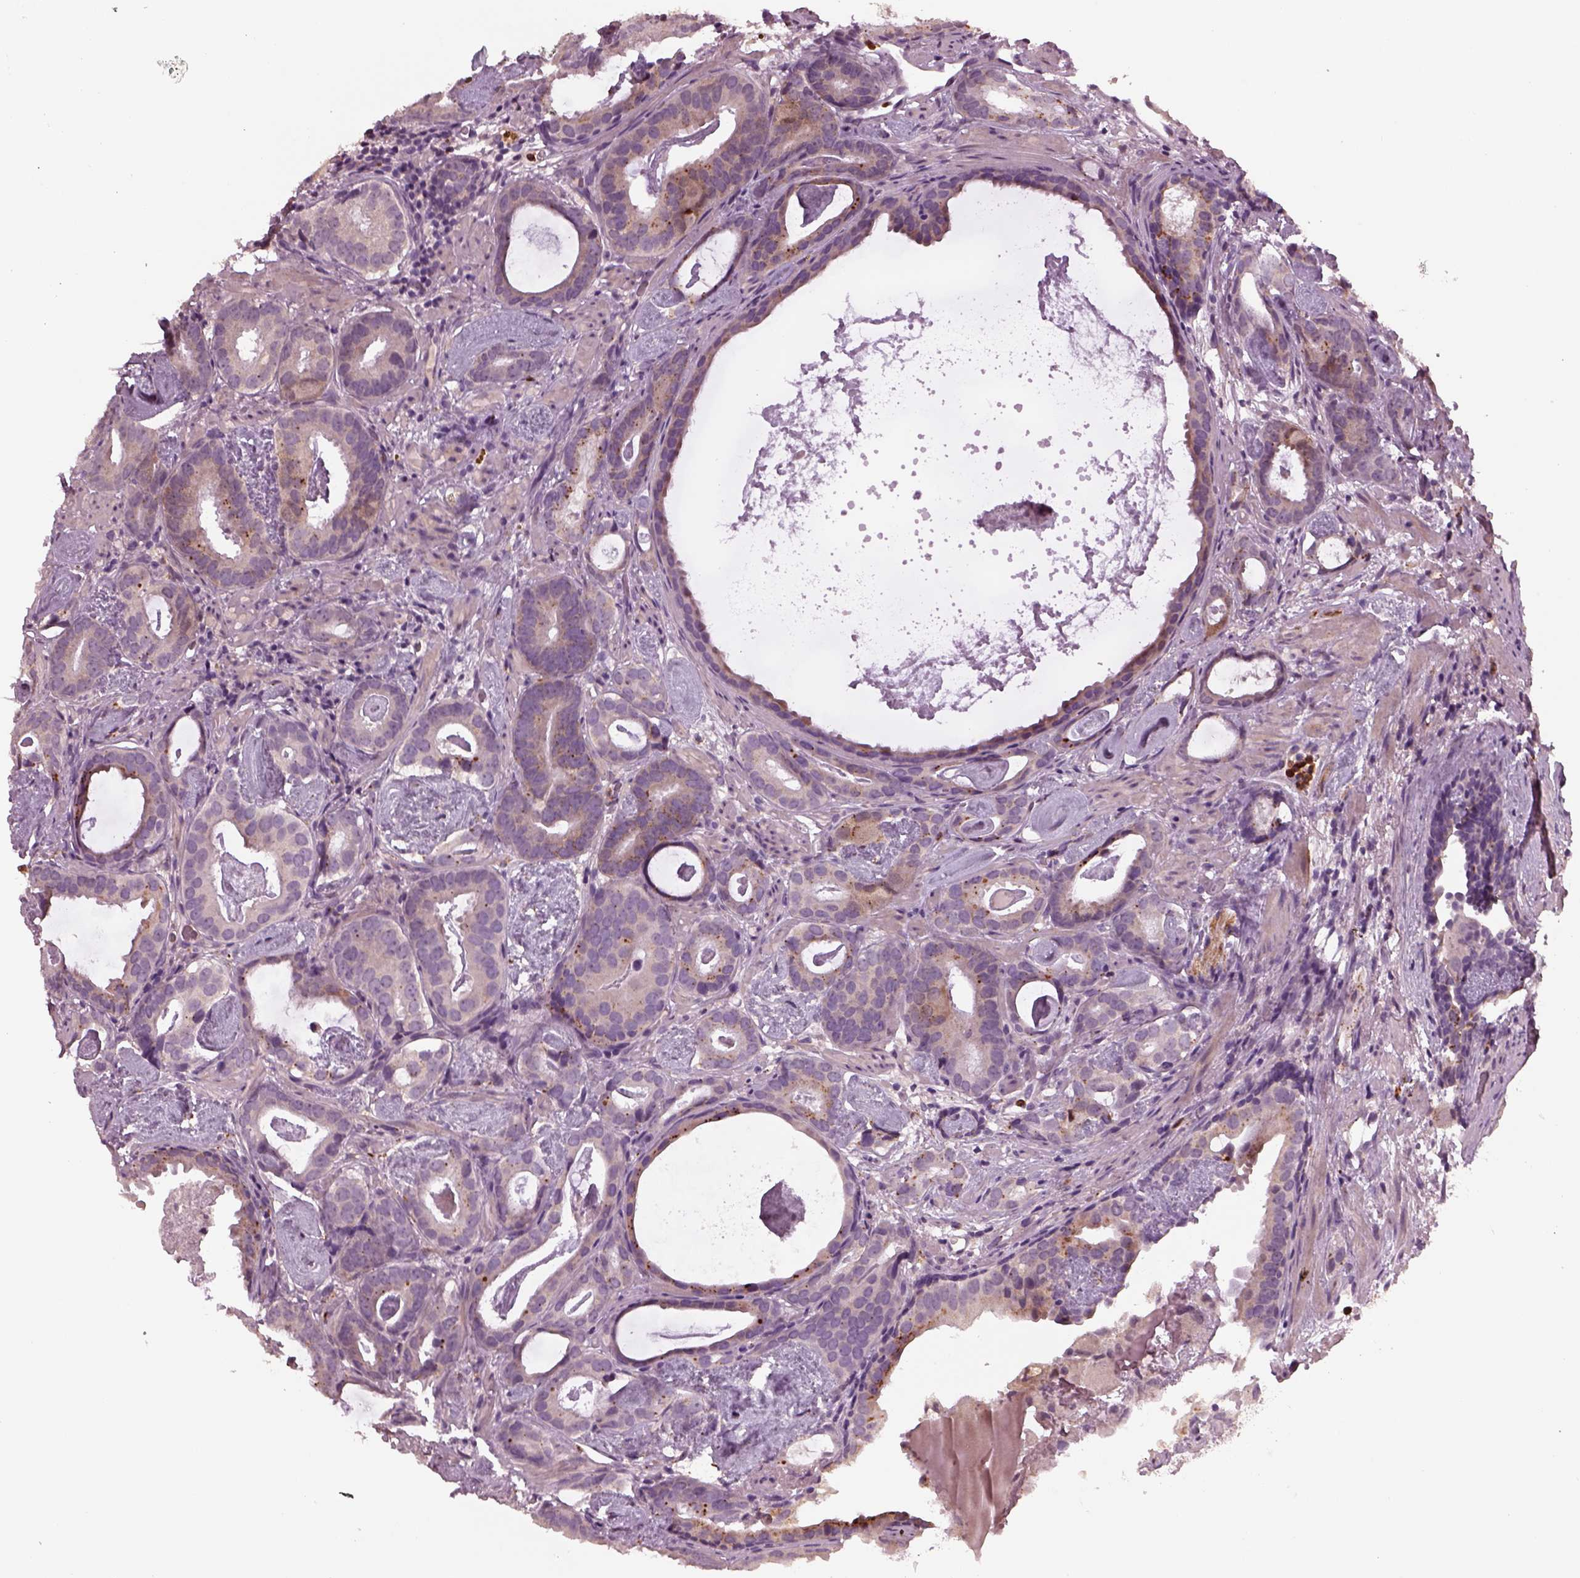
{"staining": {"intensity": "weak", "quantity": "25%-75%", "location": "cytoplasmic/membranous"}, "tissue": "prostate cancer", "cell_type": "Tumor cells", "image_type": "cancer", "snomed": [{"axis": "morphology", "description": "Adenocarcinoma, Low grade"}, {"axis": "topography", "description": "Prostate and seminal vesicle, NOS"}], "caption": "IHC histopathology image of low-grade adenocarcinoma (prostate) stained for a protein (brown), which reveals low levels of weak cytoplasmic/membranous expression in approximately 25%-75% of tumor cells.", "gene": "RUFY3", "patient": {"sex": "male", "age": 71}}